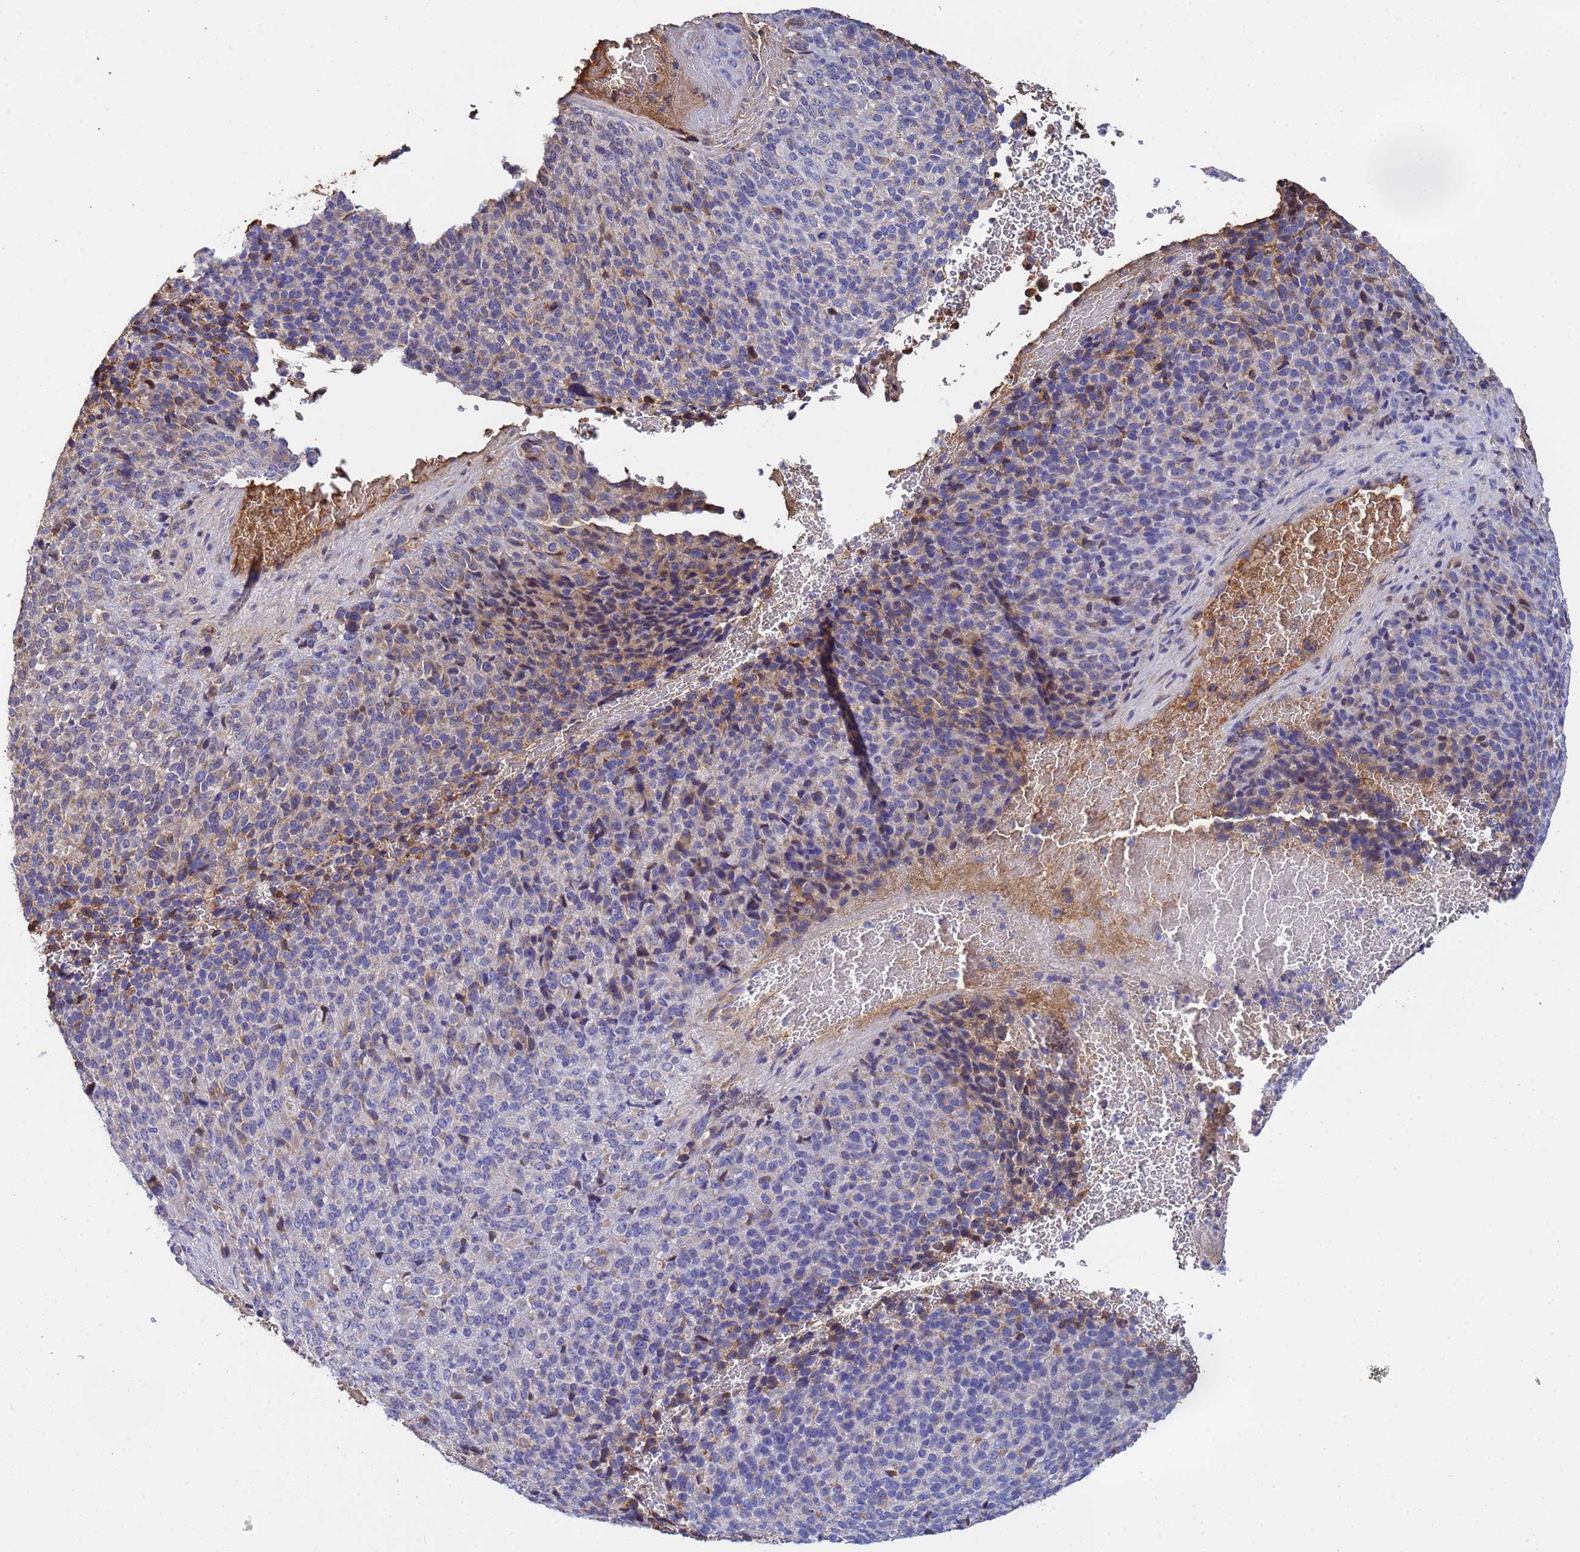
{"staining": {"intensity": "weak", "quantity": "25%-75%", "location": "cytoplasmic/membranous"}, "tissue": "melanoma", "cell_type": "Tumor cells", "image_type": "cancer", "snomed": [{"axis": "morphology", "description": "Malignant melanoma, Metastatic site"}, {"axis": "topography", "description": "Brain"}], "caption": "This is an image of immunohistochemistry (IHC) staining of malignant melanoma (metastatic site), which shows weak positivity in the cytoplasmic/membranous of tumor cells.", "gene": "GLUD1", "patient": {"sex": "female", "age": 56}}